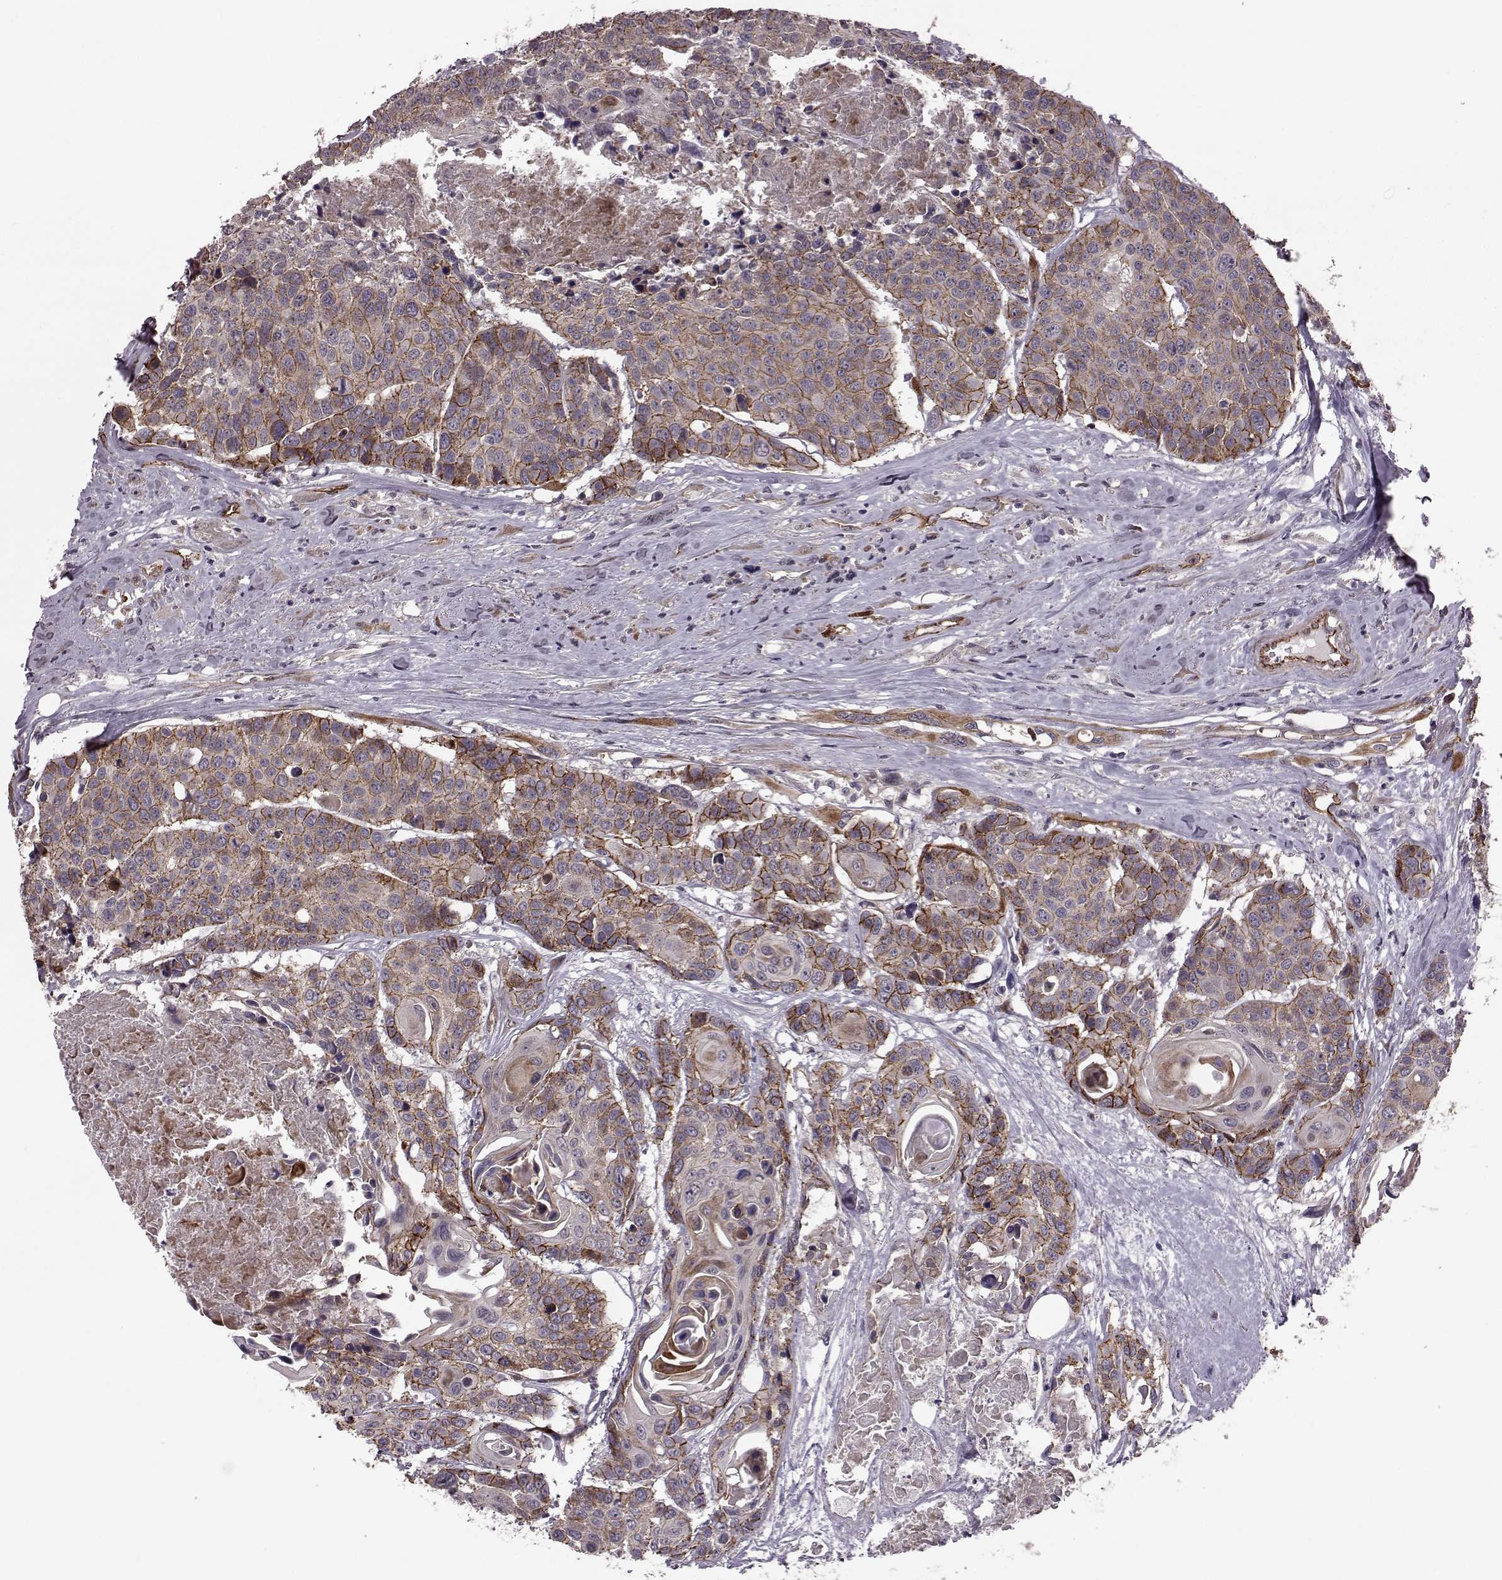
{"staining": {"intensity": "strong", "quantity": ">75%", "location": "cytoplasmic/membranous"}, "tissue": "head and neck cancer", "cell_type": "Tumor cells", "image_type": "cancer", "snomed": [{"axis": "morphology", "description": "Squamous cell carcinoma, NOS"}, {"axis": "topography", "description": "Oral tissue"}, {"axis": "topography", "description": "Head-Neck"}], "caption": "IHC (DAB) staining of head and neck cancer reveals strong cytoplasmic/membranous protein staining in about >75% of tumor cells.", "gene": "SYNPO", "patient": {"sex": "male", "age": 56}}